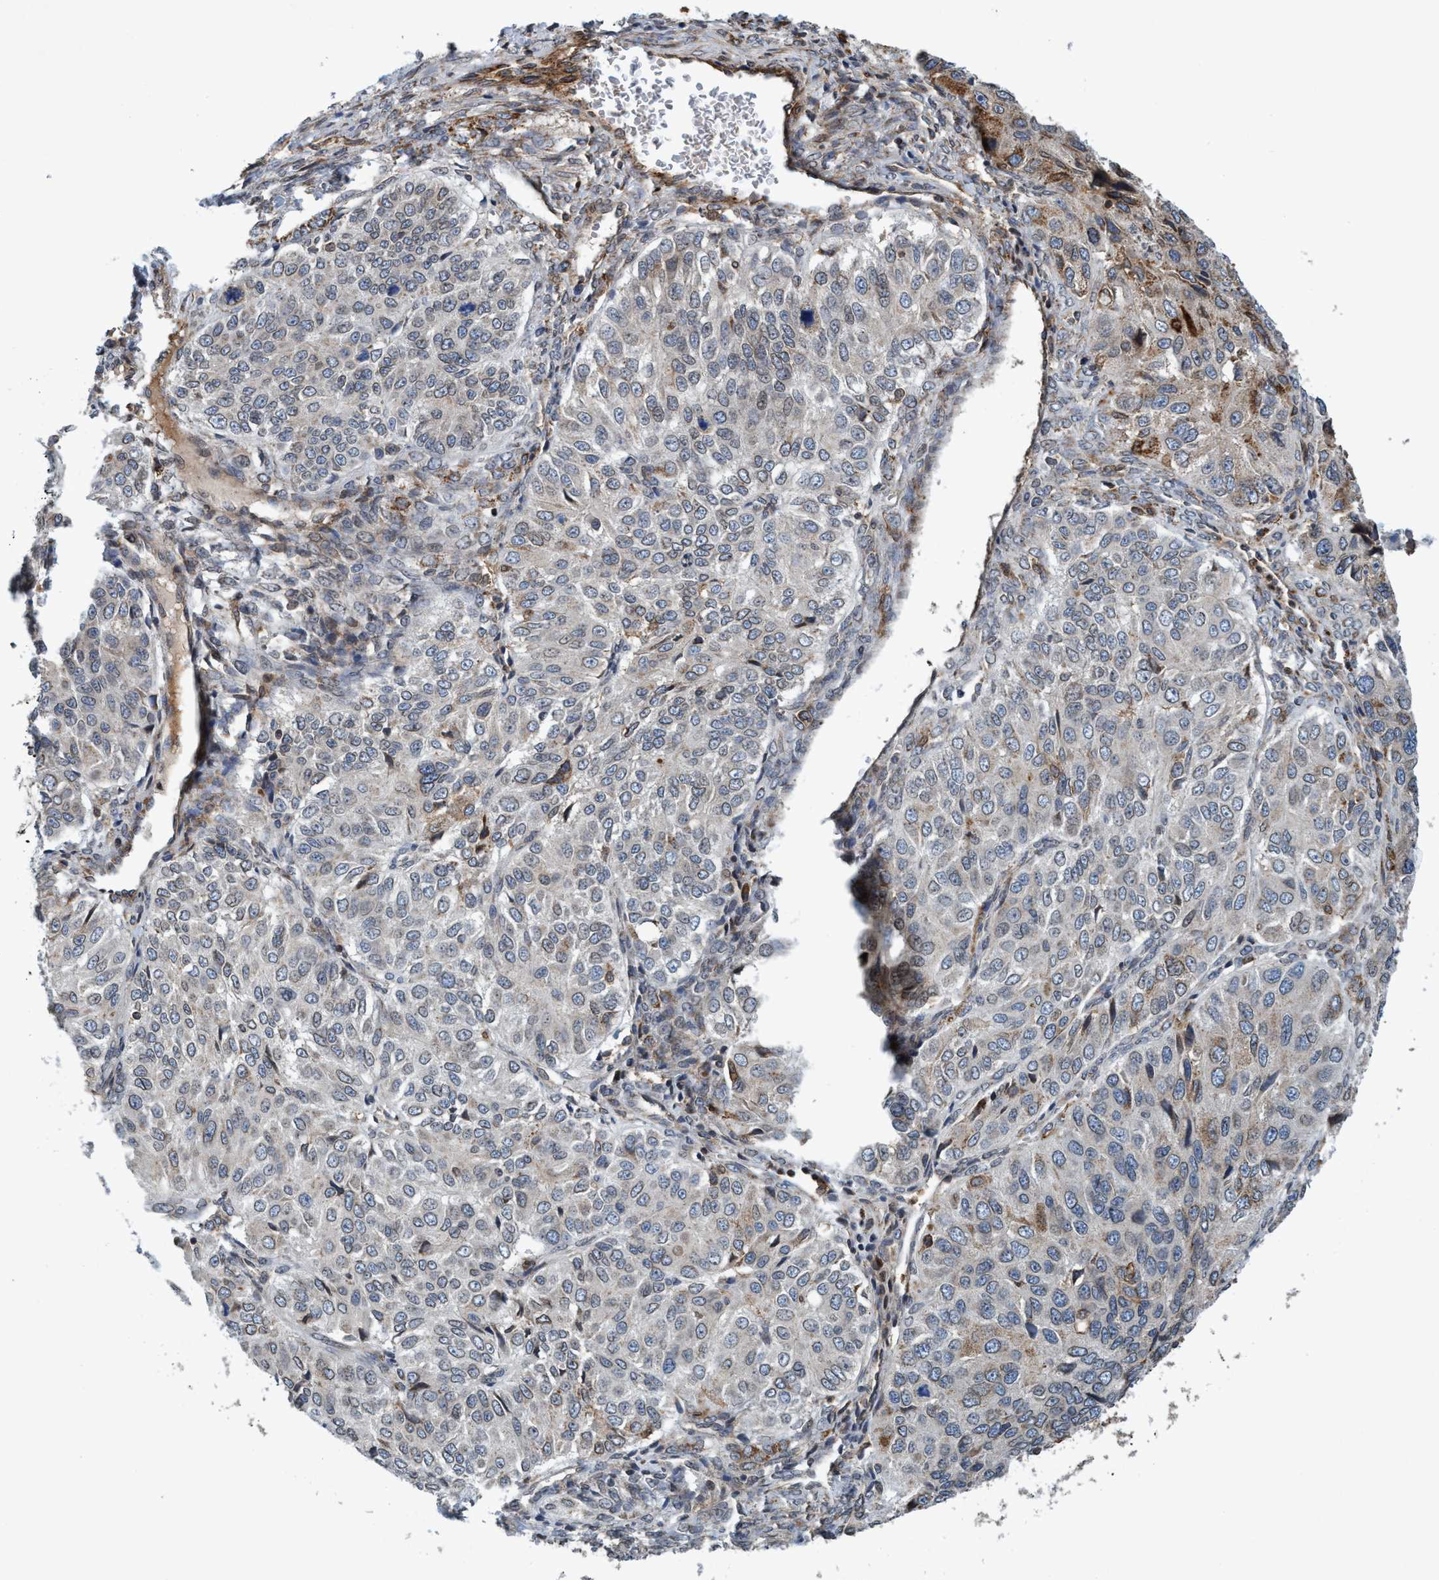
{"staining": {"intensity": "weak", "quantity": "<25%", "location": "cytoplasmic/membranous"}, "tissue": "ovarian cancer", "cell_type": "Tumor cells", "image_type": "cancer", "snomed": [{"axis": "morphology", "description": "Carcinoma, endometroid"}, {"axis": "topography", "description": "Ovary"}], "caption": "An immunohistochemistry (IHC) photomicrograph of ovarian cancer is shown. There is no staining in tumor cells of ovarian cancer.", "gene": "SLC16A3", "patient": {"sex": "female", "age": 51}}